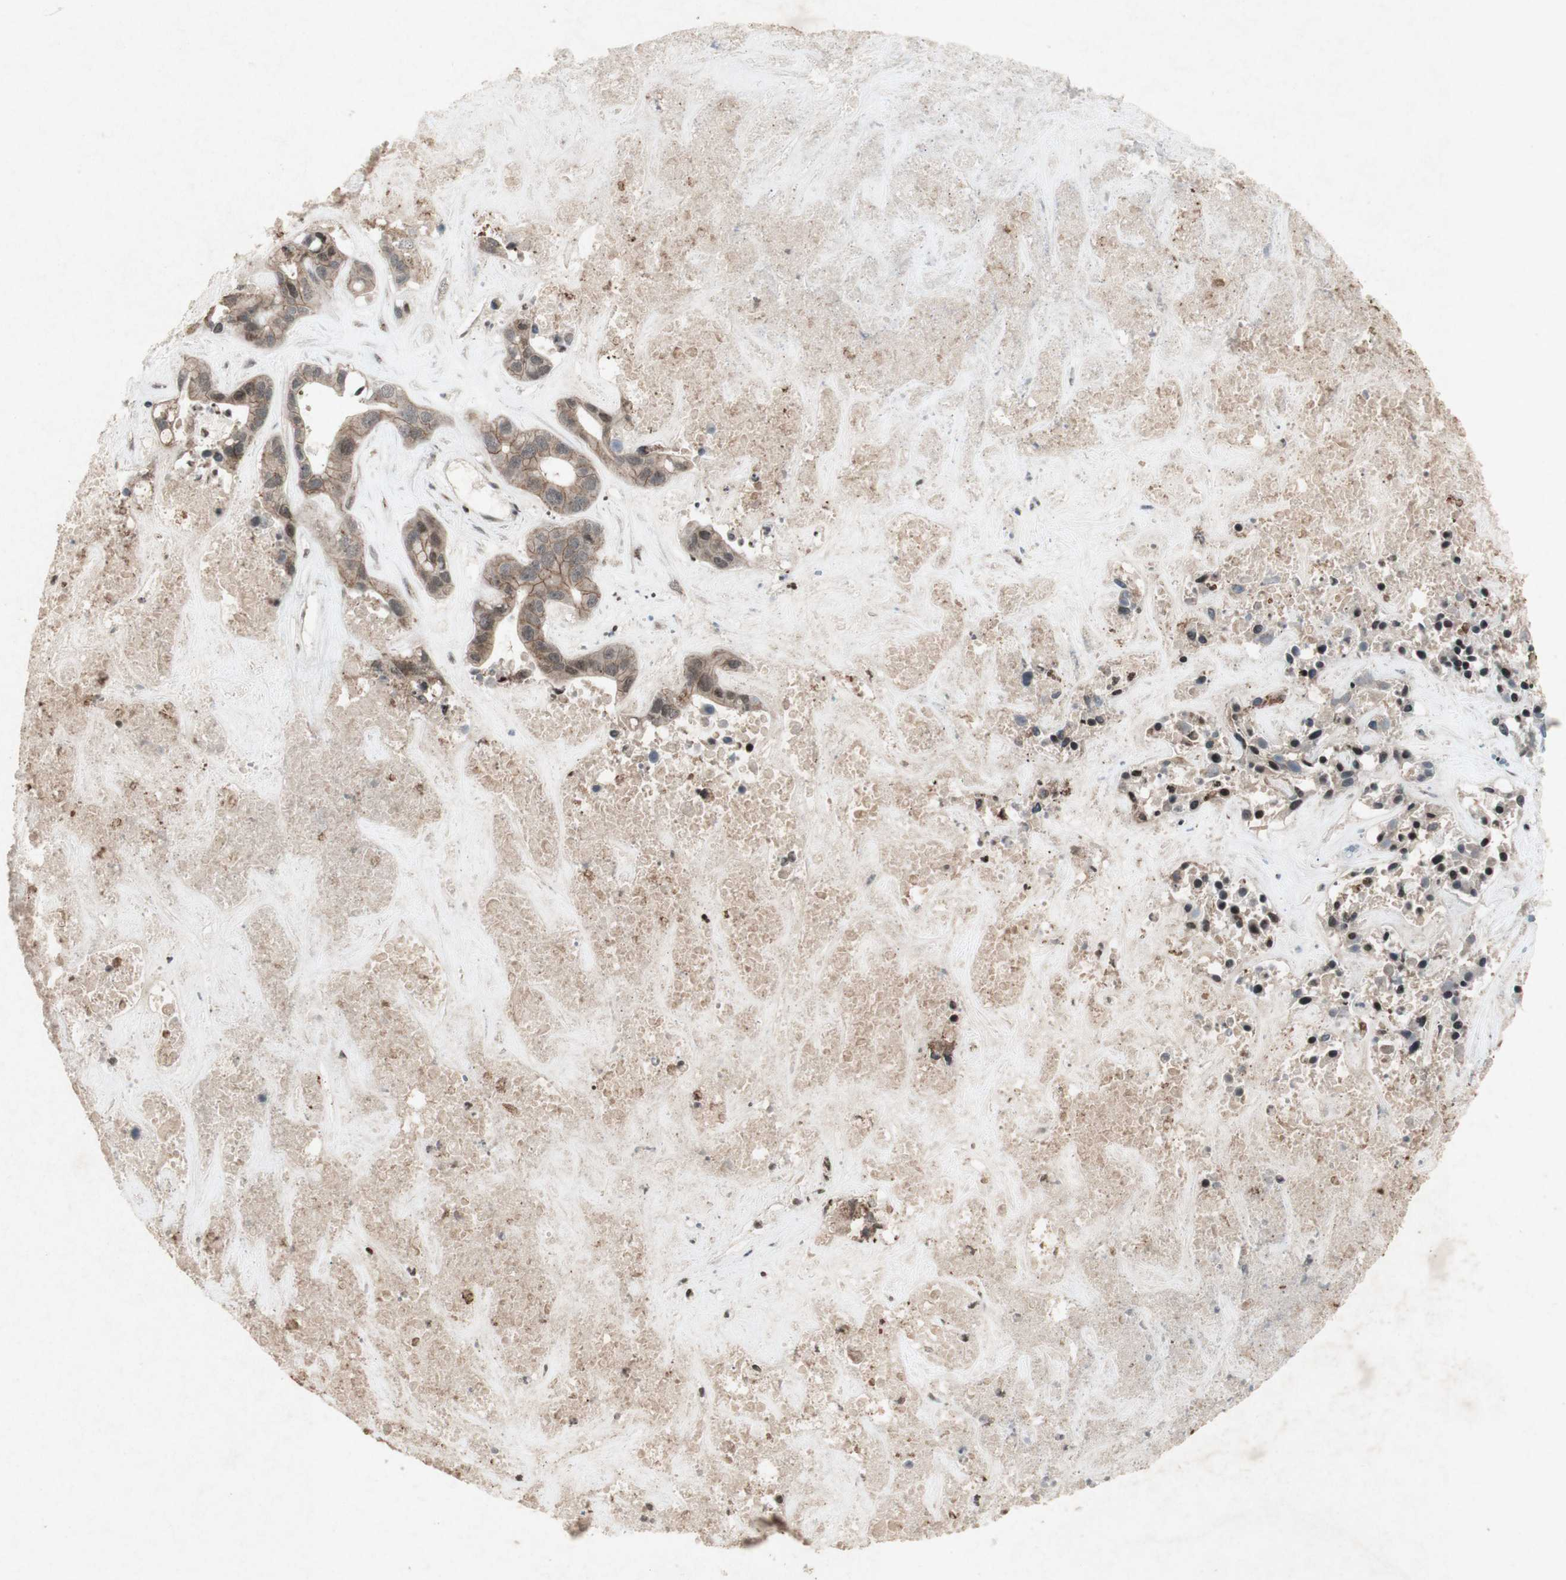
{"staining": {"intensity": "weak", "quantity": ">75%", "location": "cytoplasmic/membranous"}, "tissue": "liver cancer", "cell_type": "Tumor cells", "image_type": "cancer", "snomed": [{"axis": "morphology", "description": "Cholangiocarcinoma"}, {"axis": "topography", "description": "Liver"}], "caption": "Liver cholangiocarcinoma stained with a brown dye shows weak cytoplasmic/membranous positive expression in about >75% of tumor cells.", "gene": "PLXNA1", "patient": {"sex": "female", "age": 65}}